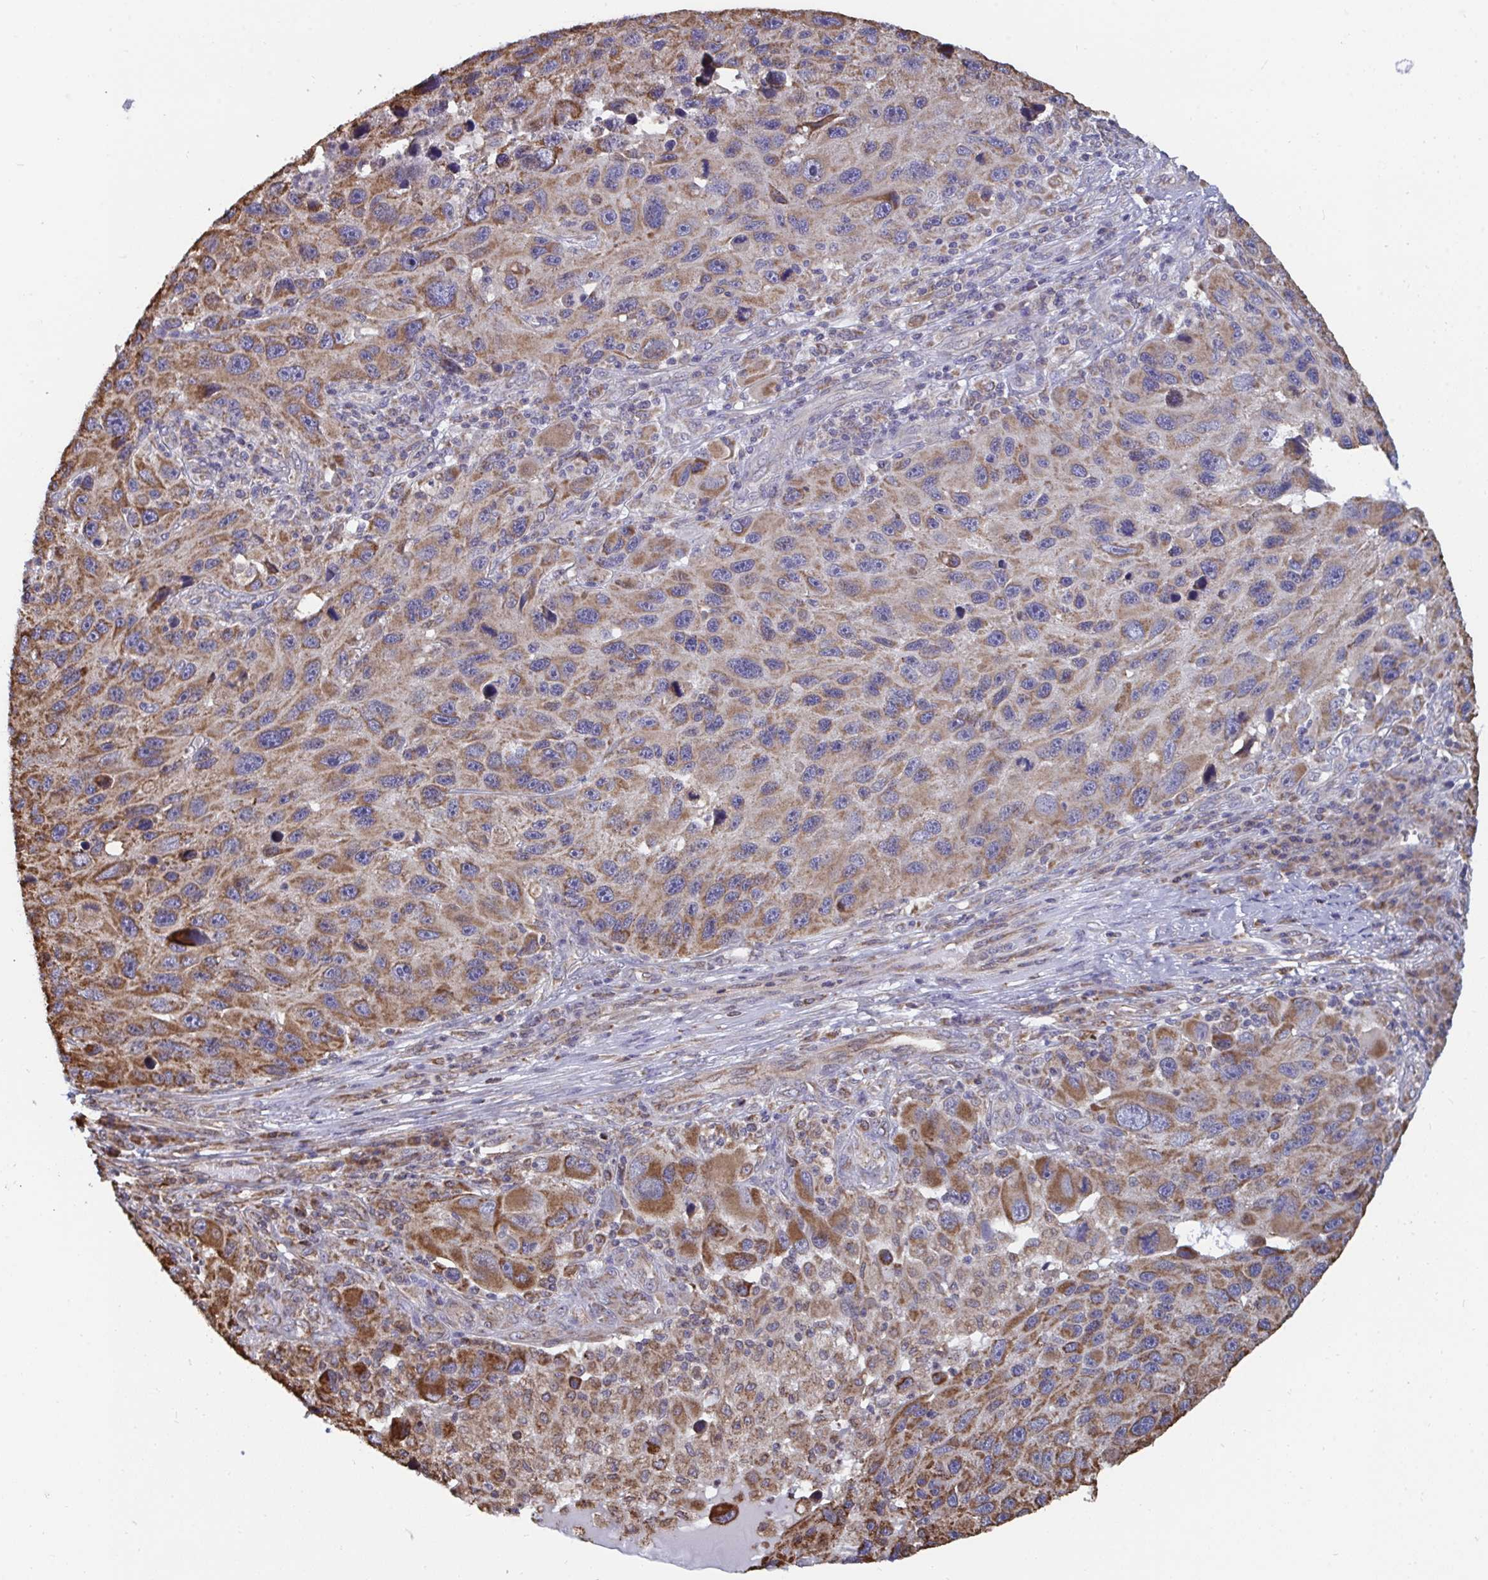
{"staining": {"intensity": "moderate", "quantity": ">75%", "location": "cytoplasmic/membranous"}, "tissue": "melanoma", "cell_type": "Tumor cells", "image_type": "cancer", "snomed": [{"axis": "morphology", "description": "Malignant melanoma, NOS"}, {"axis": "topography", "description": "Skin"}], "caption": "High-magnification brightfield microscopy of melanoma stained with DAB (brown) and counterstained with hematoxylin (blue). tumor cells exhibit moderate cytoplasmic/membranous positivity is appreciated in approximately>75% of cells. The staining was performed using DAB, with brown indicating positive protein expression. Nuclei are stained blue with hematoxylin.", "gene": "ELAVL1", "patient": {"sex": "male", "age": 53}}